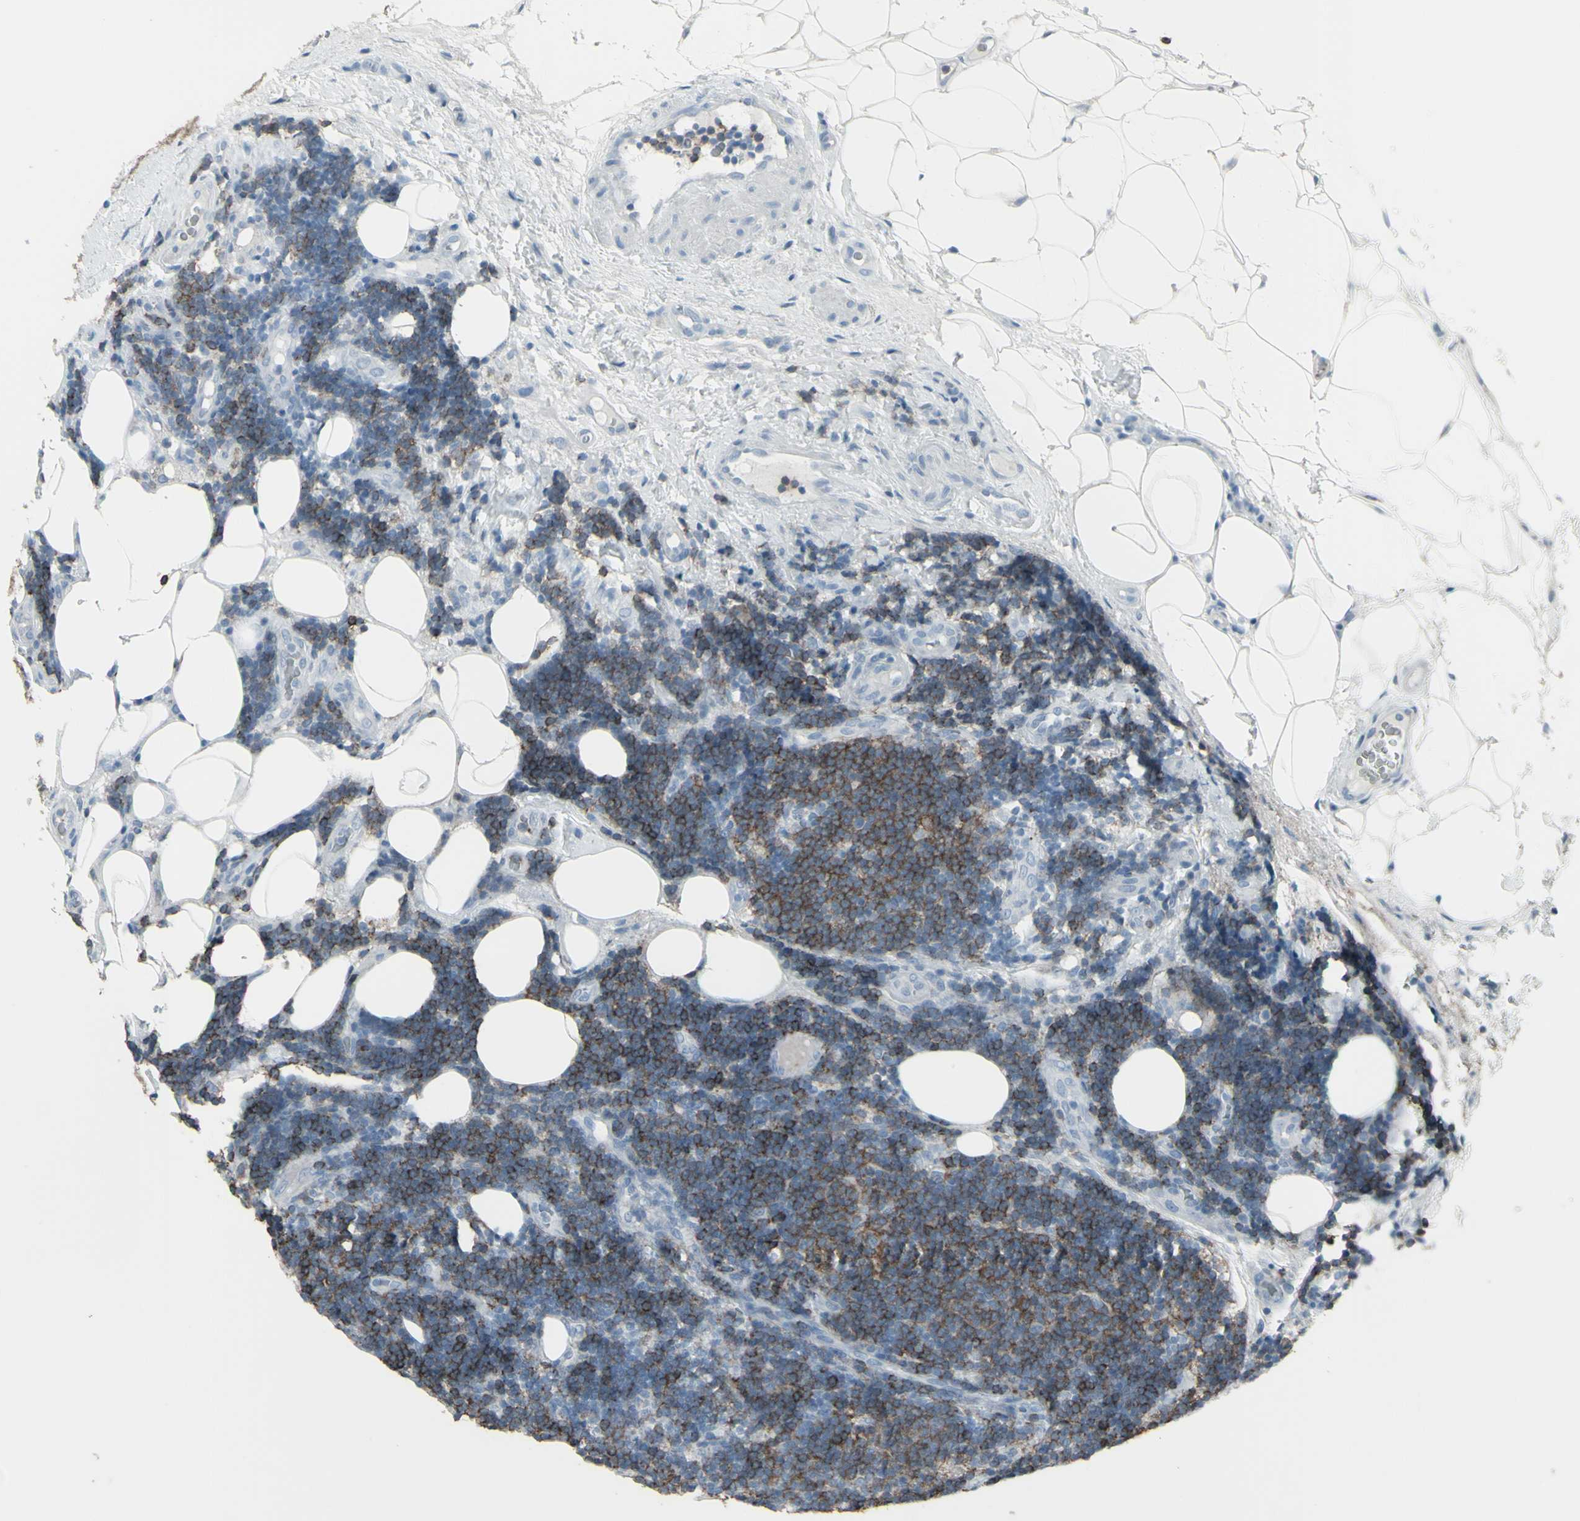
{"staining": {"intensity": "moderate", "quantity": "25%-75%", "location": "cytoplasmic/membranous"}, "tissue": "lymphoma", "cell_type": "Tumor cells", "image_type": "cancer", "snomed": [{"axis": "morphology", "description": "Malignant lymphoma, non-Hodgkin's type, Low grade"}, {"axis": "topography", "description": "Lymph node"}], "caption": "The image shows a brown stain indicating the presence of a protein in the cytoplasmic/membranous of tumor cells in malignant lymphoma, non-Hodgkin's type (low-grade).", "gene": "CD79B", "patient": {"sex": "male", "age": 83}}